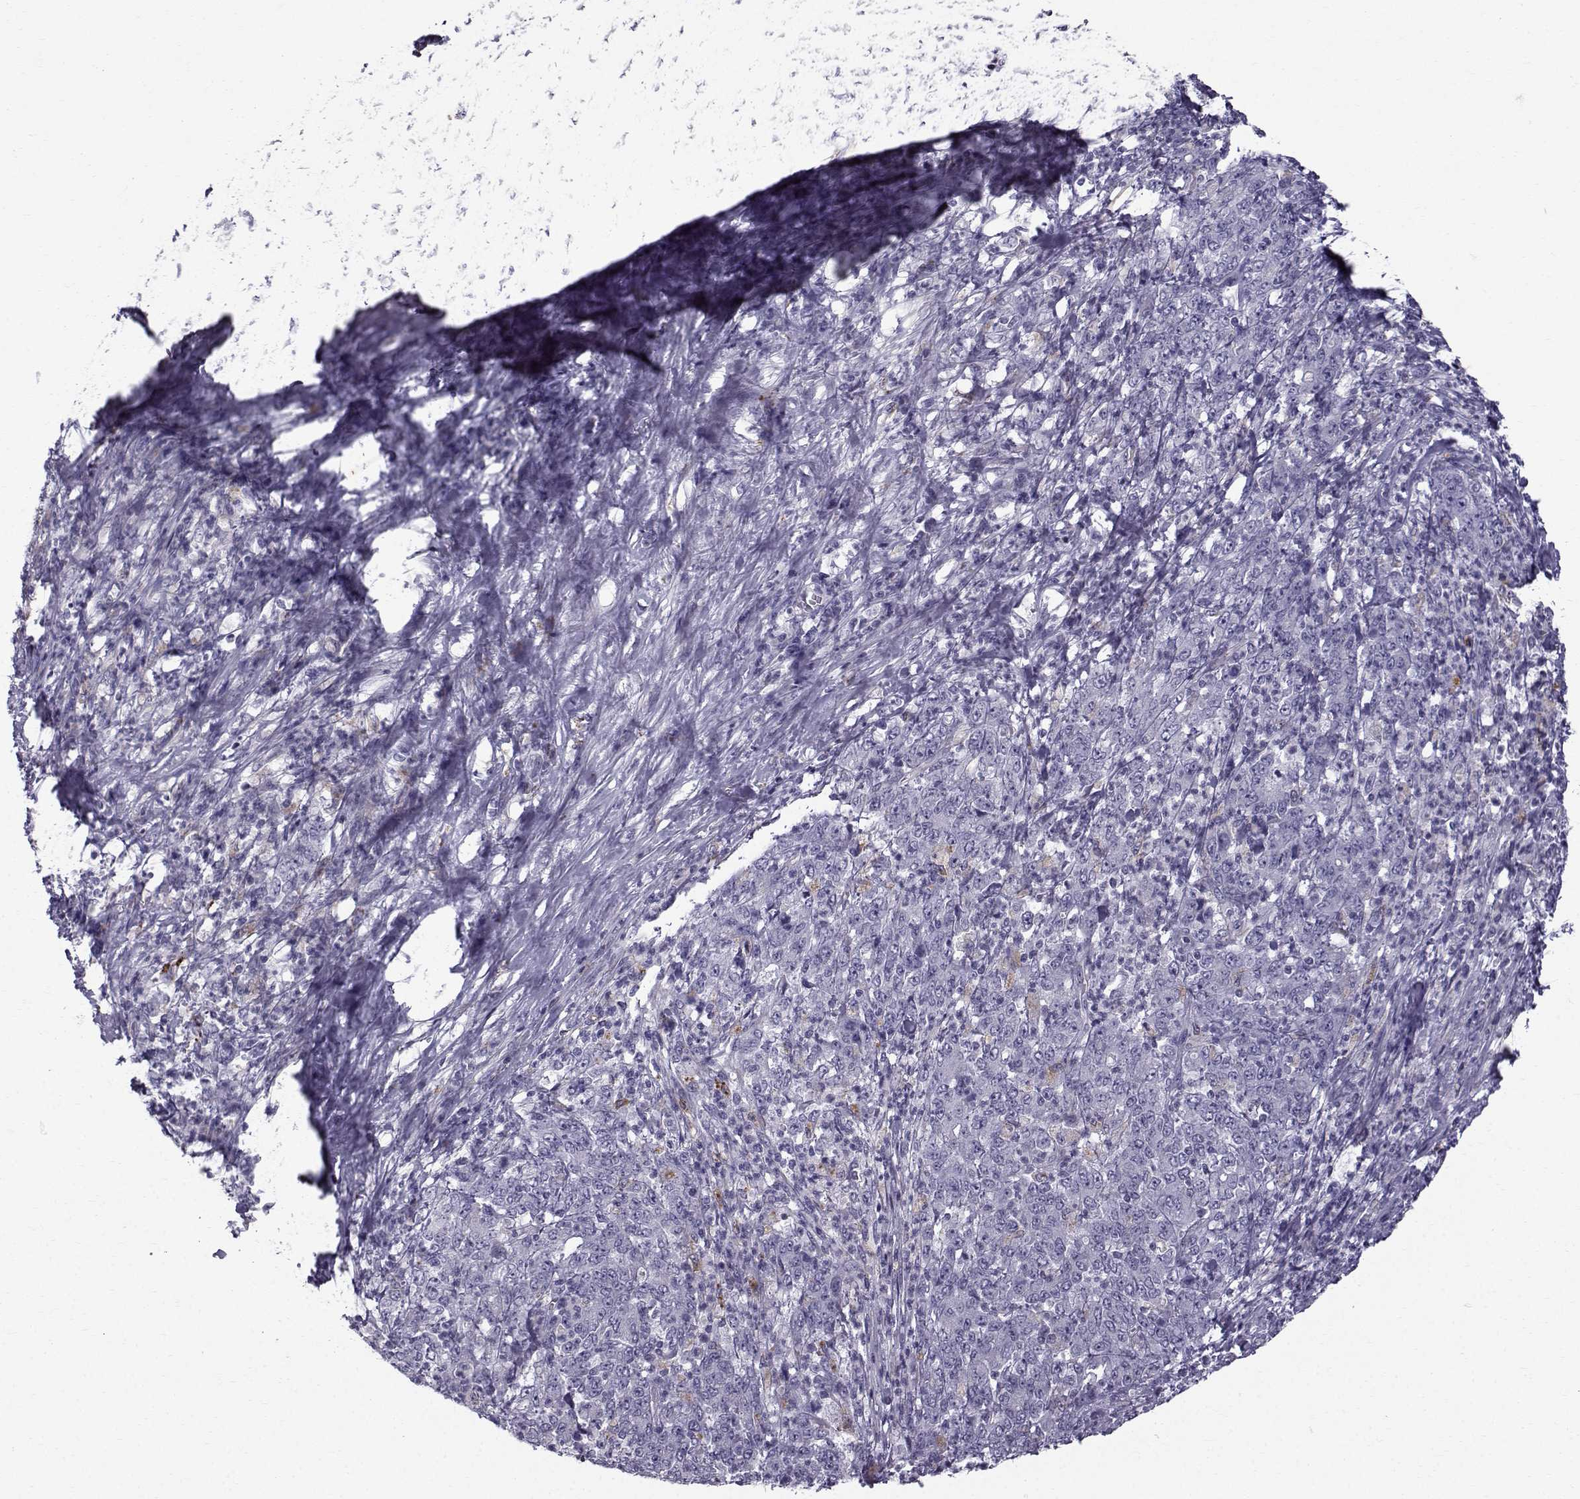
{"staining": {"intensity": "negative", "quantity": "none", "location": "none"}, "tissue": "stomach cancer", "cell_type": "Tumor cells", "image_type": "cancer", "snomed": [{"axis": "morphology", "description": "Adenocarcinoma, NOS"}, {"axis": "topography", "description": "Stomach, lower"}], "caption": "Immunohistochemical staining of human stomach adenocarcinoma exhibits no significant expression in tumor cells.", "gene": "CALCR", "patient": {"sex": "female", "age": 71}}